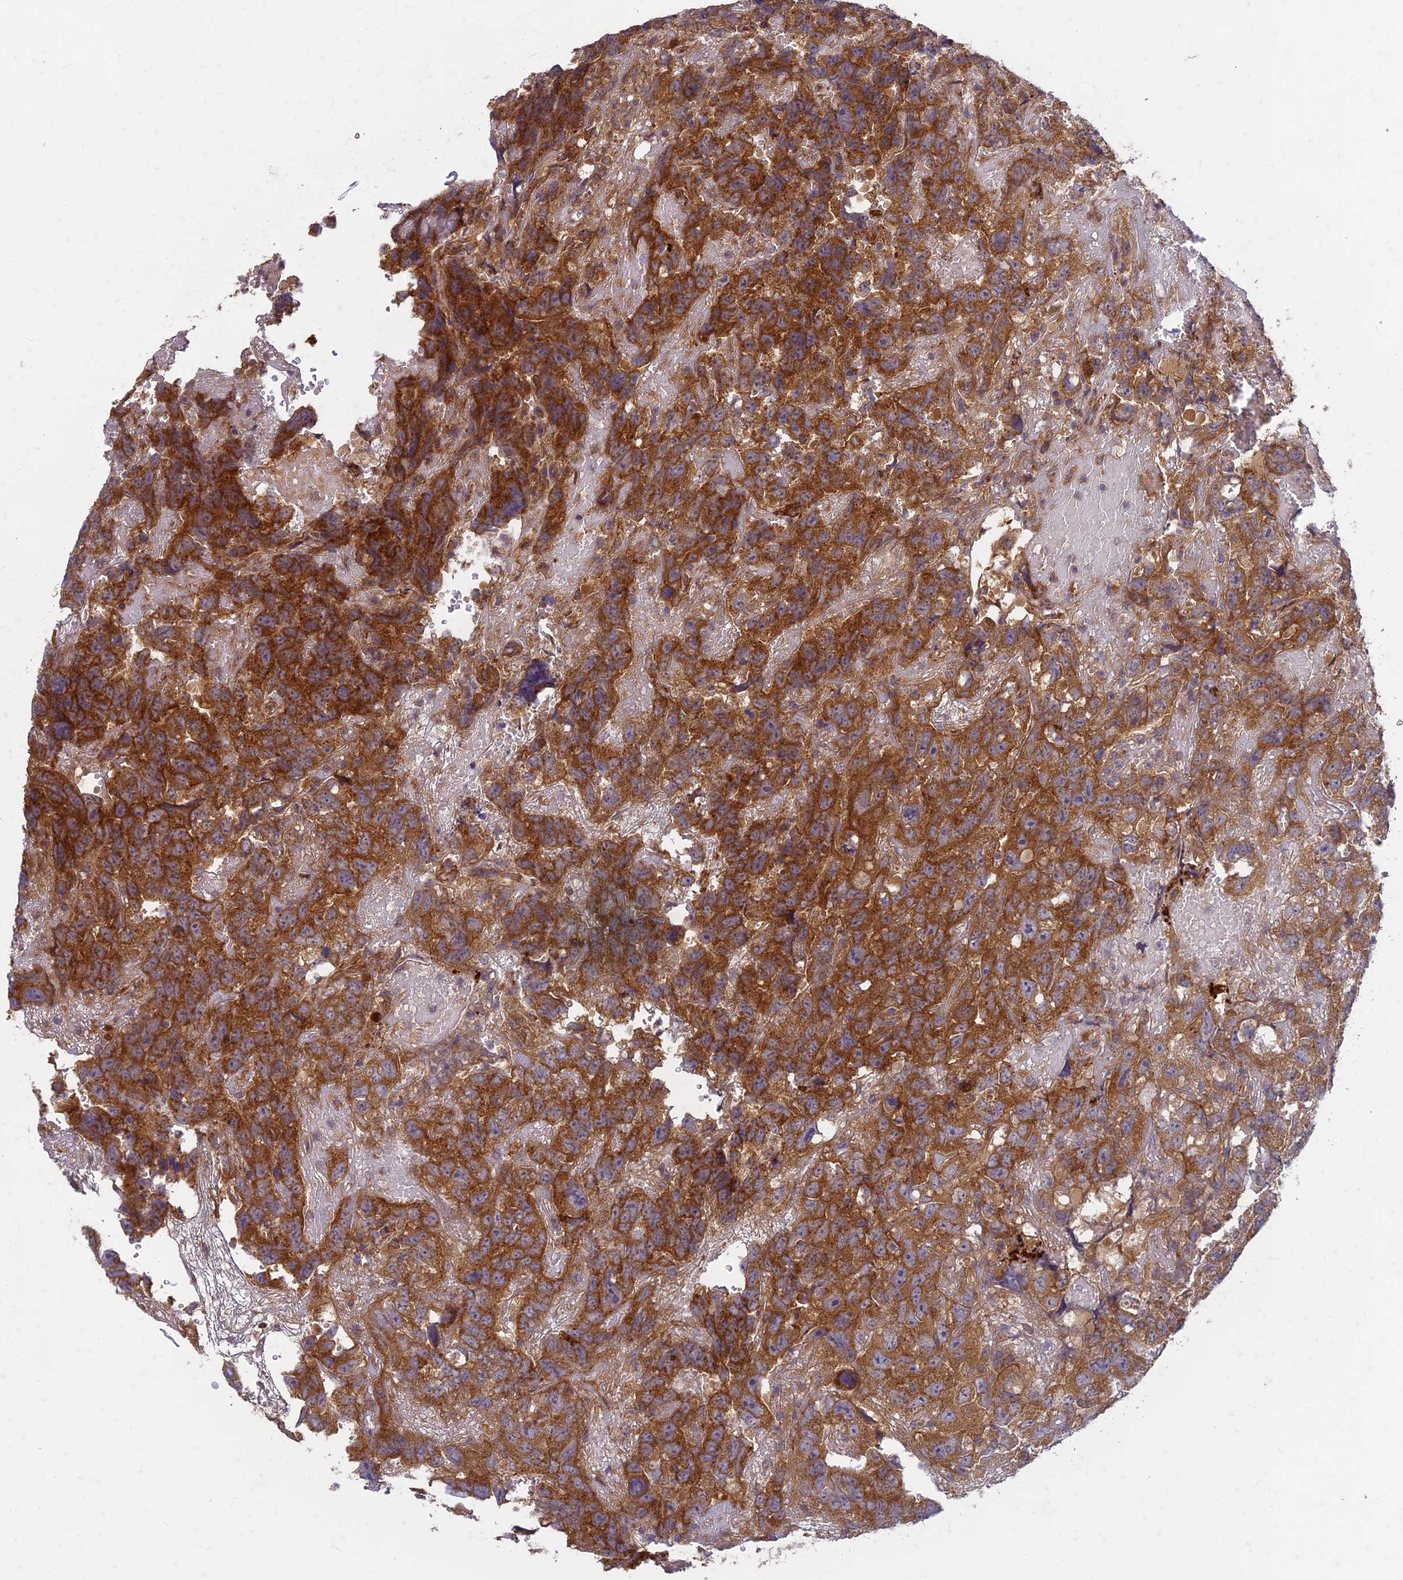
{"staining": {"intensity": "strong", "quantity": ">75%", "location": "cytoplasmic/membranous"}, "tissue": "testis cancer", "cell_type": "Tumor cells", "image_type": "cancer", "snomed": [{"axis": "morphology", "description": "Carcinoma, Embryonal, NOS"}, {"axis": "topography", "description": "Testis"}], "caption": "A high amount of strong cytoplasmic/membranous staining is appreciated in approximately >75% of tumor cells in testis cancer (embryonal carcinoma) tissue.", "gene": "TCF25", "patient": {"sex": "male", "age": 45}}